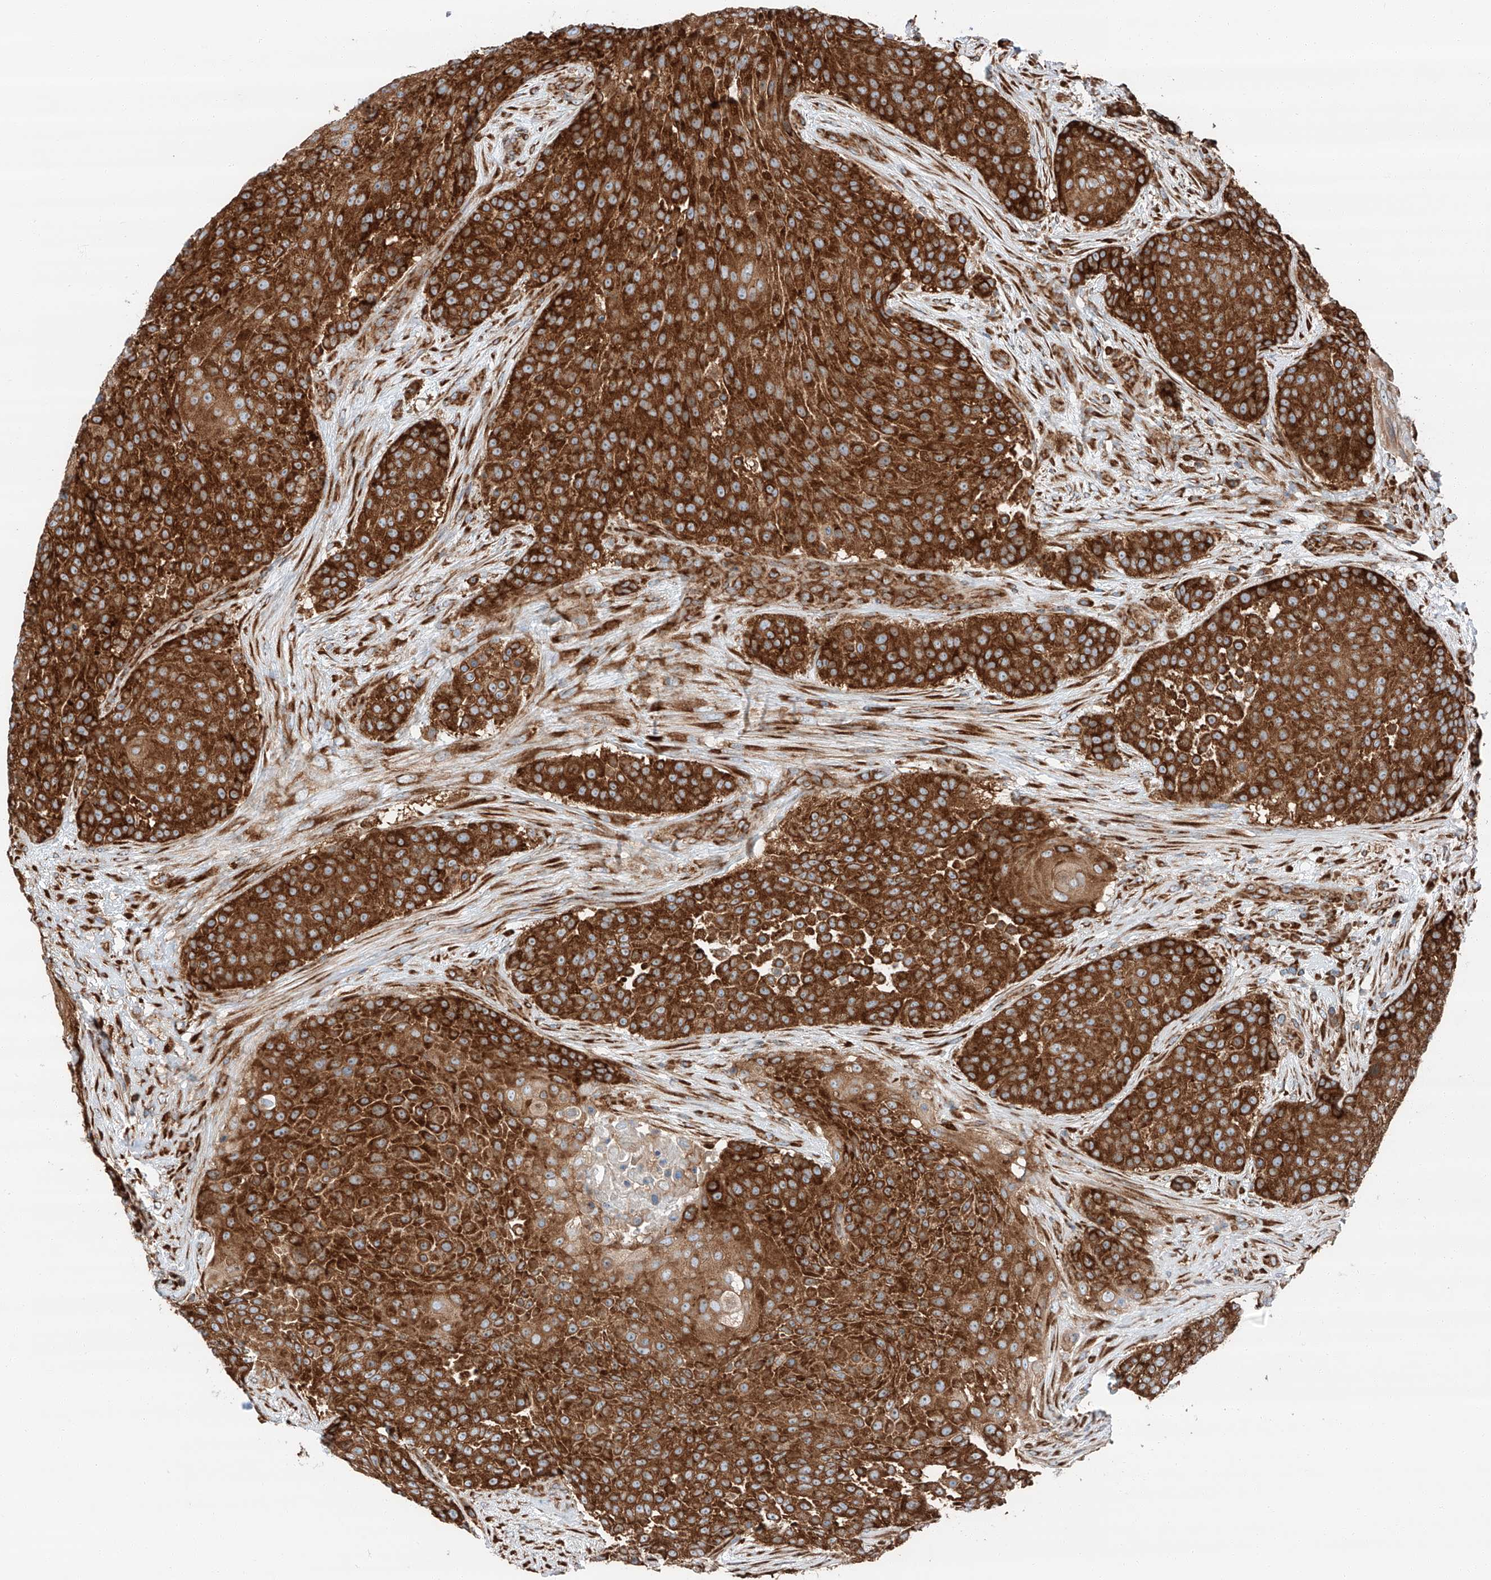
{"staining": {"intensity": "strong", "quantity": ">75%", "location": "cytoplasmic/membranous"}, "tissue": "urothelial cancer", "cell_type": "Tumor cells", "image_type": "cancer", "snomed": [{"axis": "morphology", "description": "Urothelial carcinoma, High grade"}, {"axis": "topography", "description": "Urinary bladder"}], "caption": "Brown immunohistochemical staining in urothelial cancer shows strong cytoplasmic/membranous positivity in approximately >75% of tumor cells.", "gene": "ZC3H15", "patient": {"sex": "female", "age": 63}}